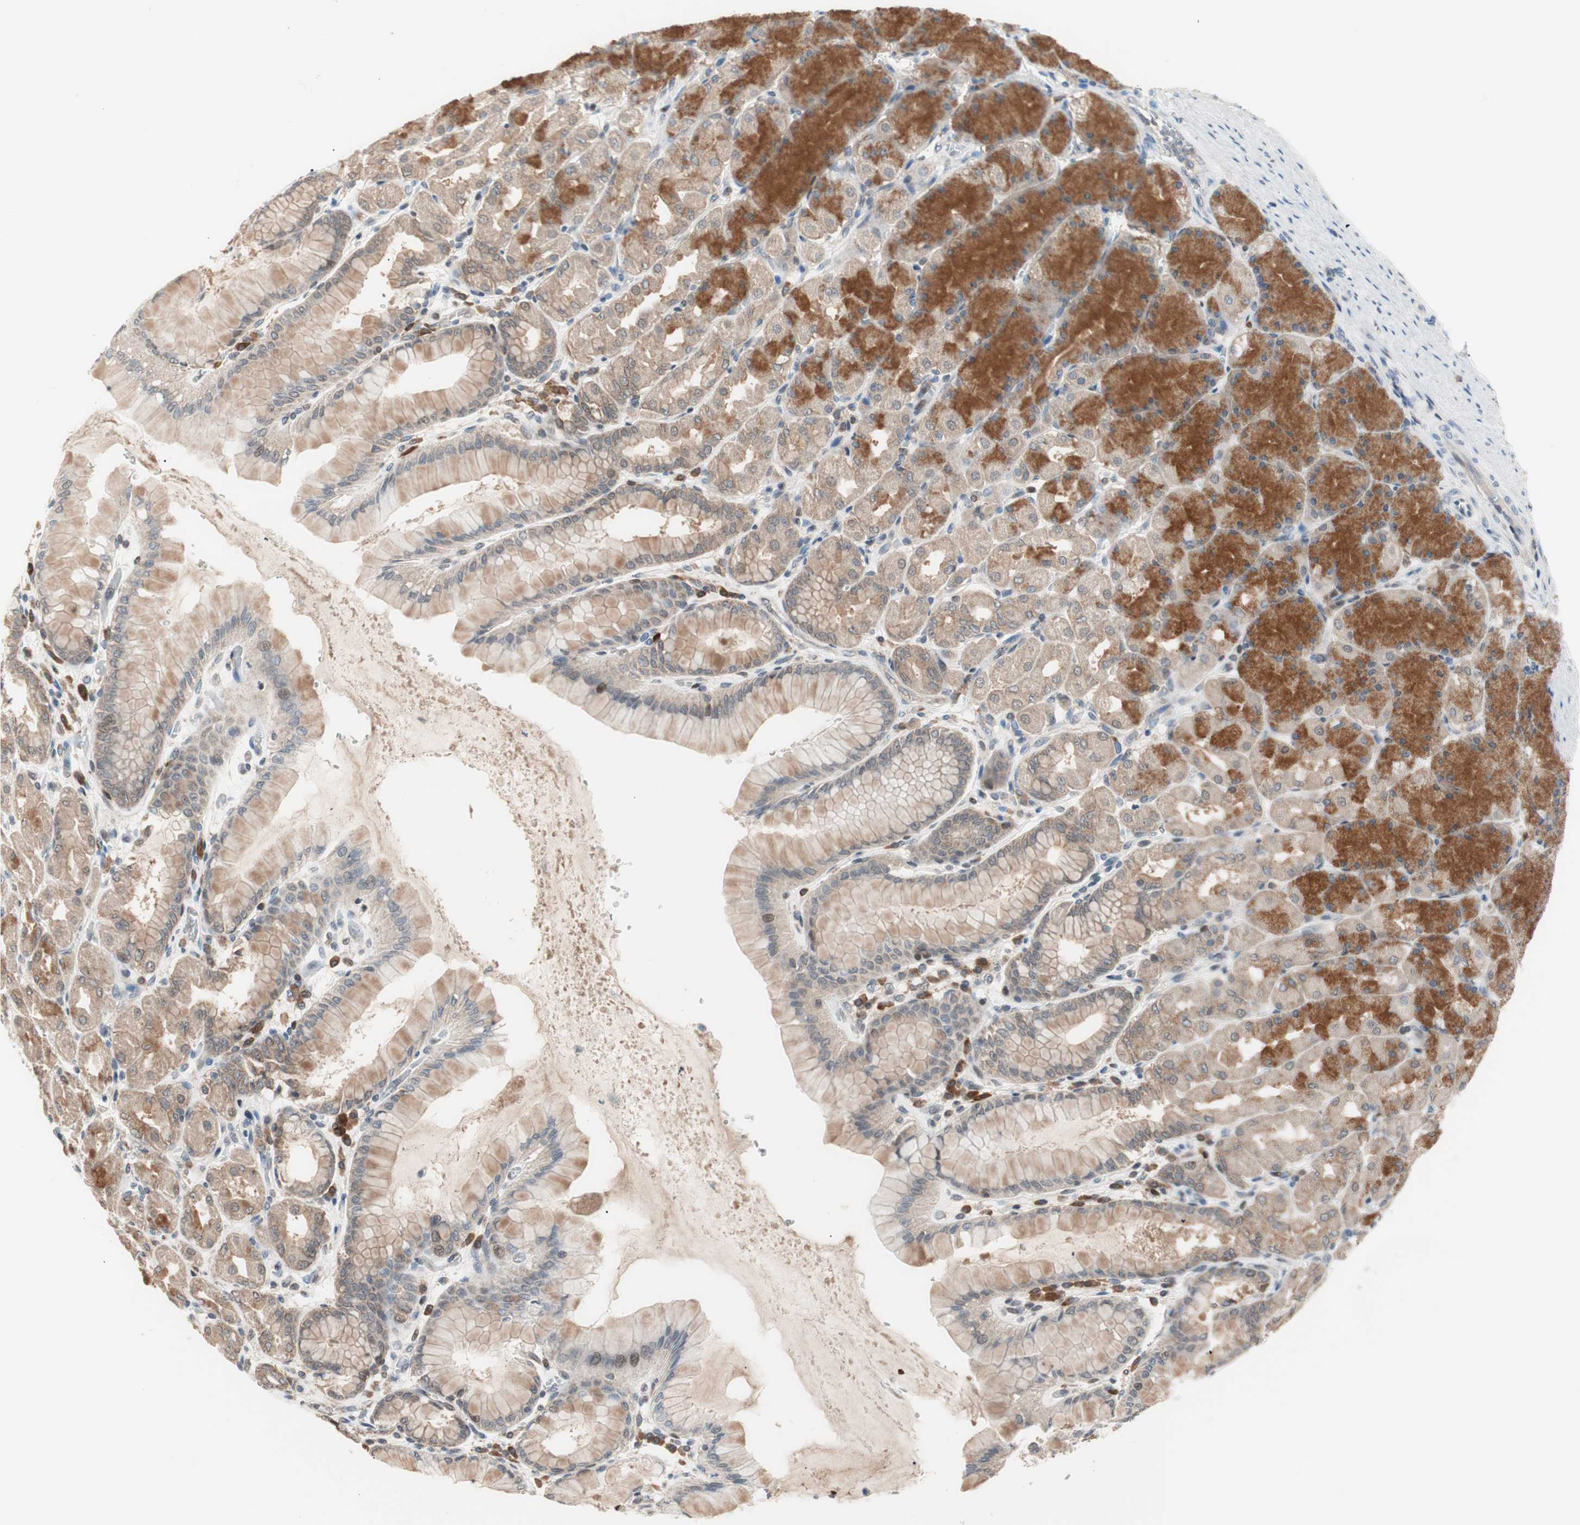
{"staining": {"intensity": "strong", "quantity": "25%-75%", "location": "cytoplasmic/membranous"}, "tissue": "stomach", "cell_type": "Glandular cells", "image_type": "normal", "snomed": [{"axis": "morphology", "description": "Normal tissue, NOS"}, {"axis": "topography", "description": "Stomach, upper"}], "caption": "Protein expression analysis of benign stomach shows strong cytoplasmic/membranous staining in about 25%-75% of glandular cells. (IHC, brightfield microscopy, high magnification).", "gene": "POLH", "patient": {"sex": "female", "age": 56}}